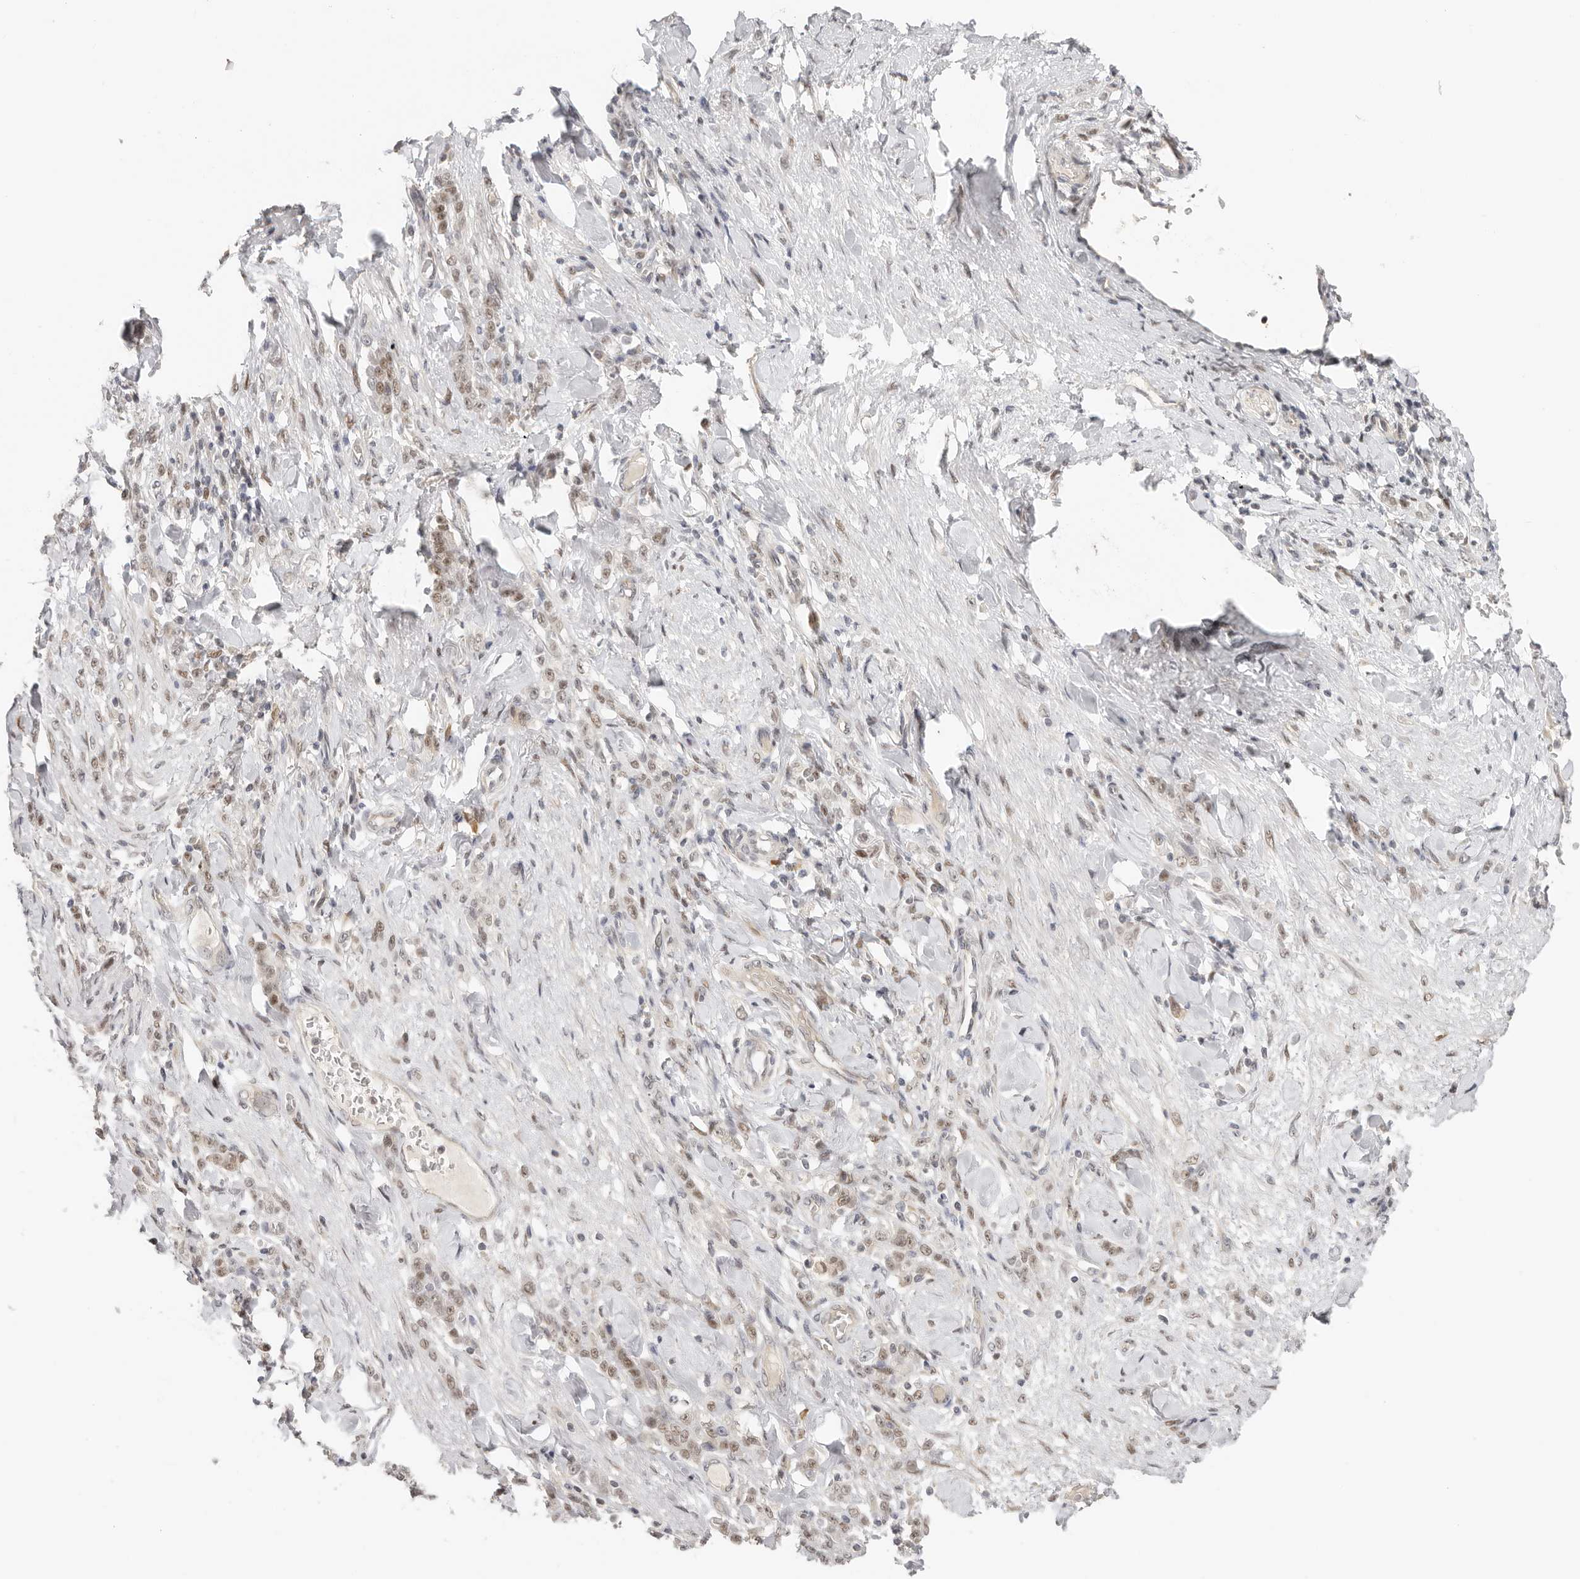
{"staining": {"intensity": "weak", "quantity": ">75%", "location": "nuclear"}, "tissue": "stomach cancer", "cell_type": "Tumor cells", "image_type": "cancer", "snomed": [{"axis": "morphology", "description": "Normal tissue, NOS"}, {"axis": "morphology", "description": "Adenocarcinoma, NOS"}, {"axis": "topography", "description": "Stomach"}], "caption": "A photomicrograph of stomach adenocarcinoma stained for a protein exhibits weak nuclear brown staining in tumor cells.", "gene": "LARP7", "patient": {"sex": "male", "age": 82}}